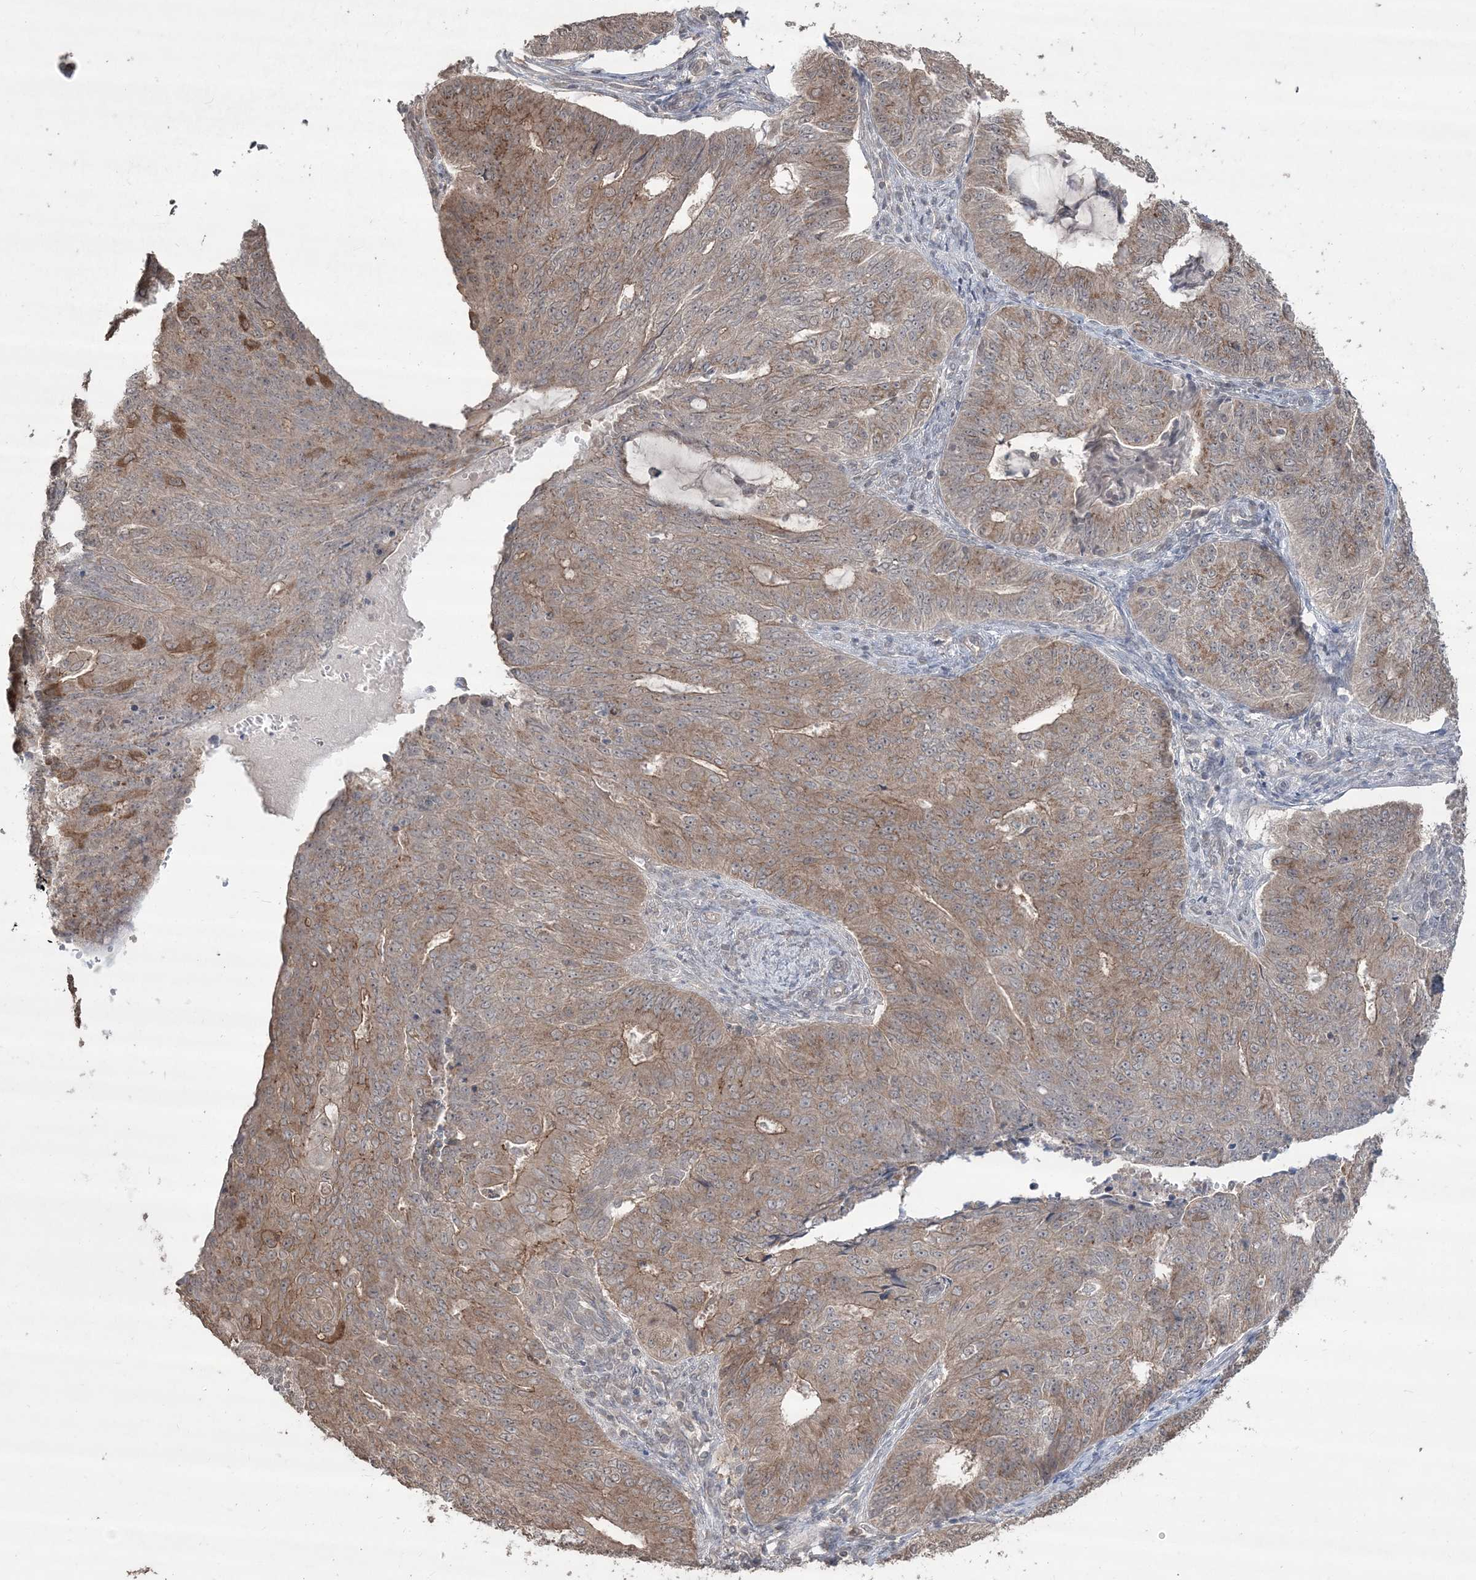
{"staining": {"intensity": "moderate", "quantity": "25%-75%", "location": "cytoplasmic/membranous"}, "tissue": "endometrial cancer", "cell_type": "Tumor cells", "image_type": "cancer", "snomed": [{"axis": "morphology", "description": "Adenocarcinoma, NOS"}, {"axis": "topography", "description": "Endometrium"}], "caption": "Immunohistochemistry histopathology image of human adenocarcinoma (endometrial) stained for a protein (brown), which reveals medium levels of moderate cytoplasmic/membranous staining in about 25%-75% of tumor cells.", "gene": "EHHADH", "patient": {"sex": "female", "age": 32}}